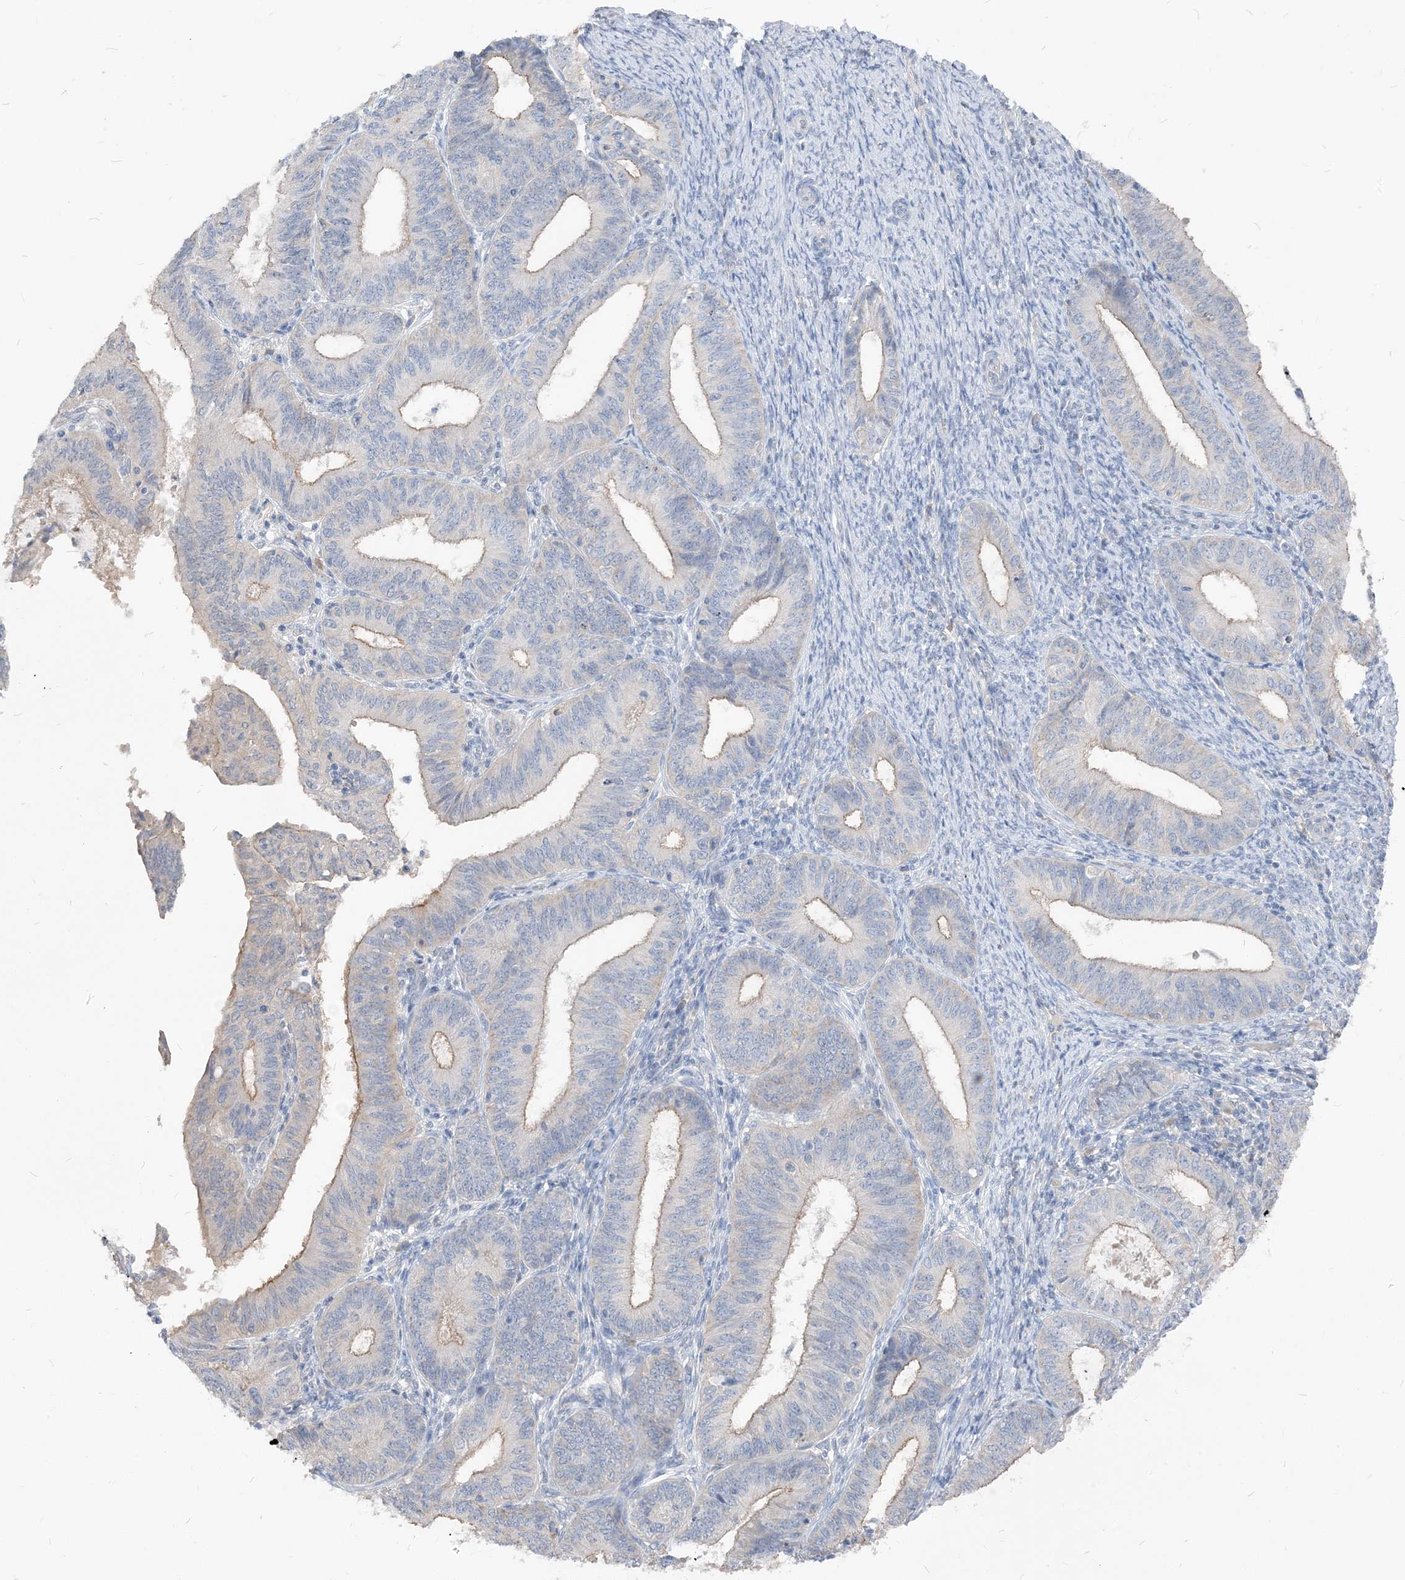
{"staining": {"intensity": "weak", "quantity": "25%-75%", "location": "cytoplasmic/membranous"}, "tissue": "endometrial cancer", "cell_type": "Tumor cells", "image_type": "cancer", "snomed": [{"axis": "morphology", "description": "Adenocarcinoma, NOS"}, {"axis": "topography", "description": "Endometrium"}], "caption": "Tumor cells exhibit low levels of weak cytoplasmic/membranous expression in approximately 25%-75% of cells in adenocarcinoma (endometrial). (Brightfield microscopy of DAB IHC at high magnification).", "gene": "NCOA7", "patient": {"sex": "female", "age": 51}}